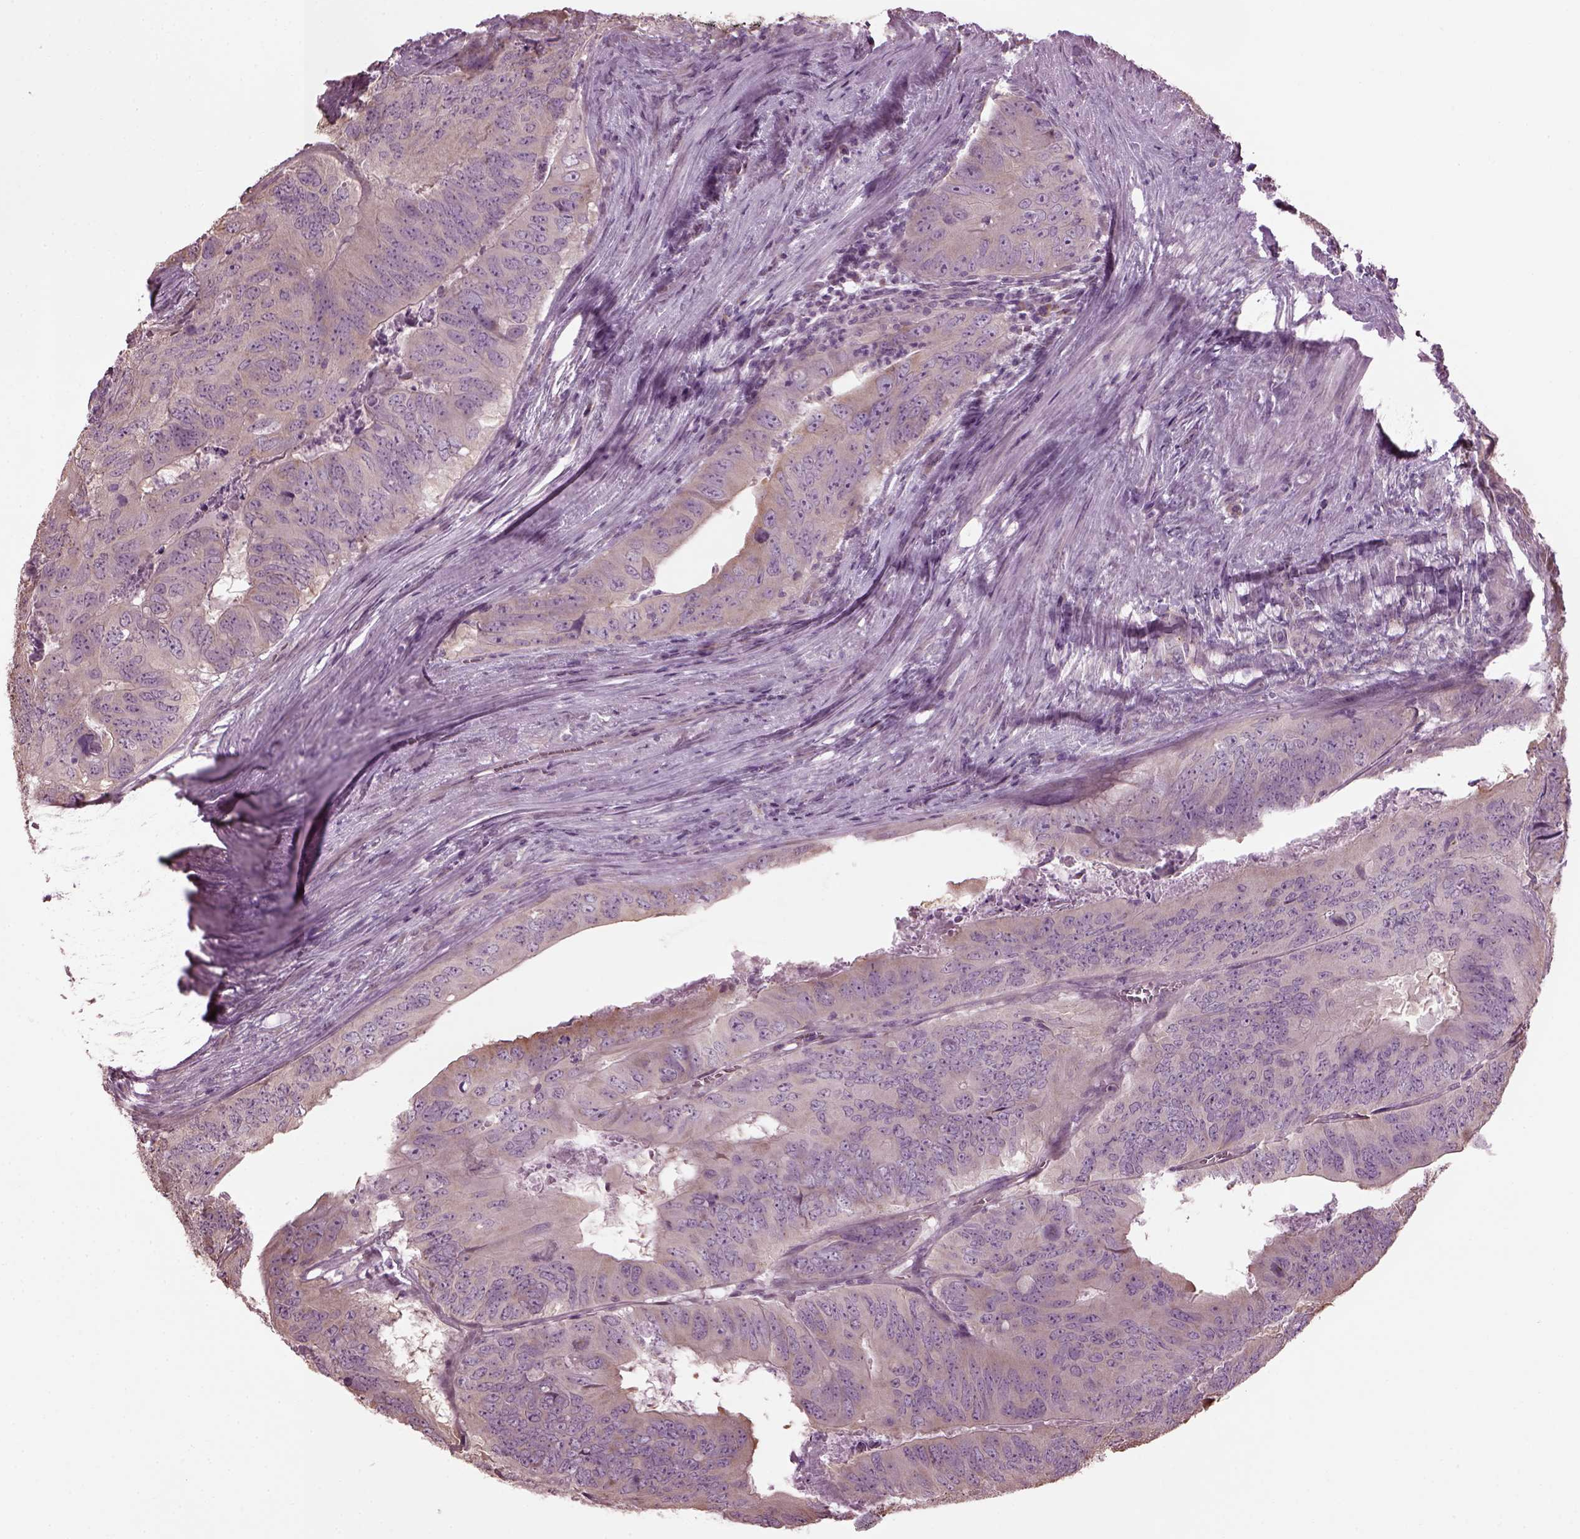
{"staining": {"intensity": "weak", "quantity": "<25%", "location": "cytoplasmic/membranous"}, "tissue": "colorectal cancer", "cell_type": "Tumor cells", "image_type": "cancer", "snomed": [{"axis": "morphology", "description": "Adenocarcinoma, NOS"}, {"axis": "topography", "description": "Colon"}], "caption": "A micrograph of colorectal cancer (adenocarcinoma) stained for a protein exhibits no brown staining in tumor cells.", "gene": "CABP5", "patient": {"sex": "male", "age": 79}}